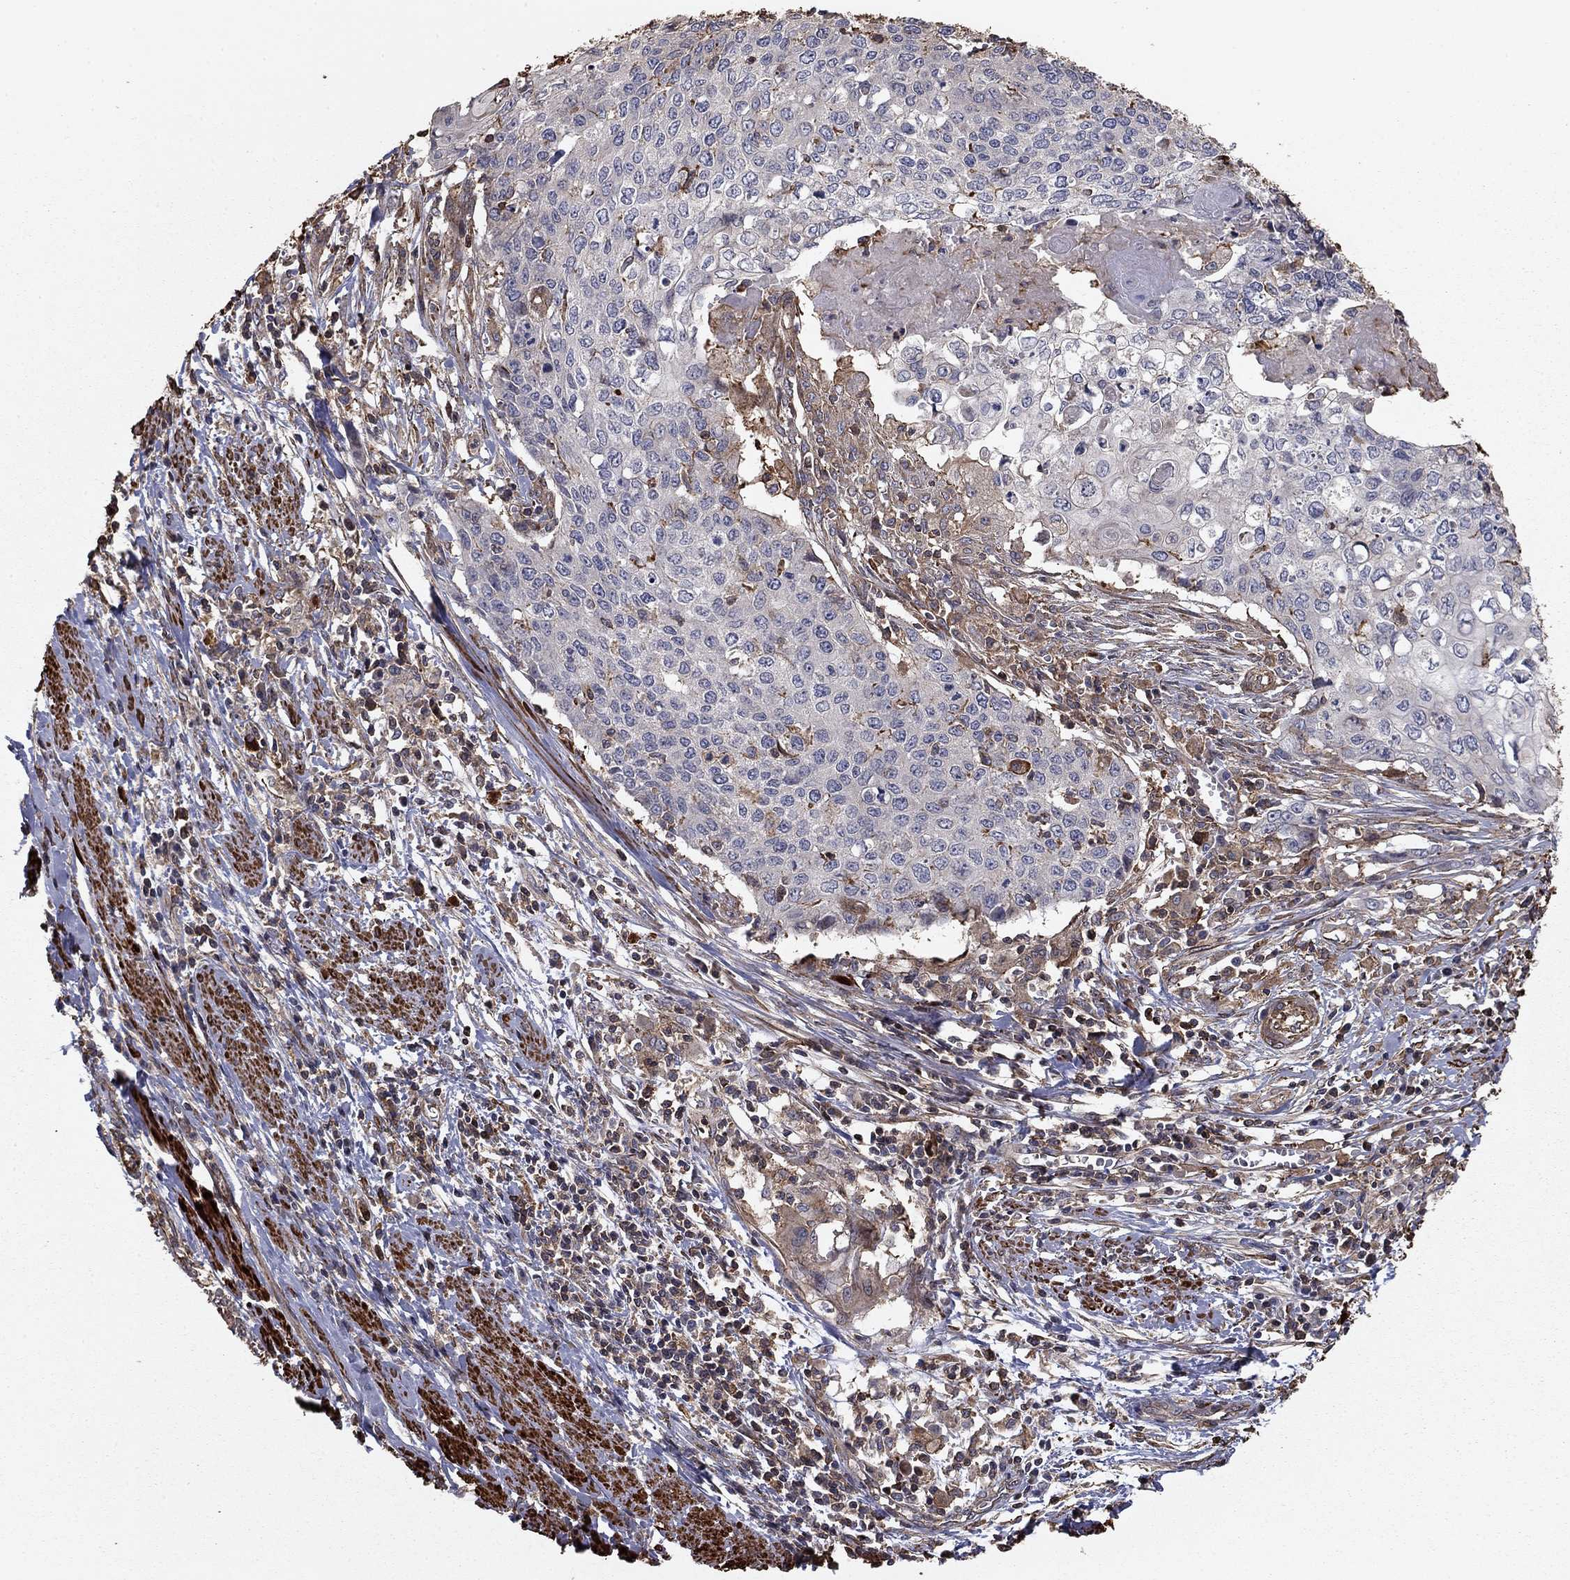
{"staining": {"intensity": "negative", "quantity": "none", "location": "none"}, "tissue": "cervical cancer", "cell_type": "Tumor cells", "image_type": "cancer", "snomed": [{"axis": "morphology", "description": "Squamous cell carcinoma, NOS"}, {"axis": "topography", "description": "Cervix"}], "caption": "Cervical squamous cell carcinoma was stained to show a protein in brown. There is no significant staining in tumor cells.", "gene": "HABP4", "patient": {"sex": "female", "age": 39}}